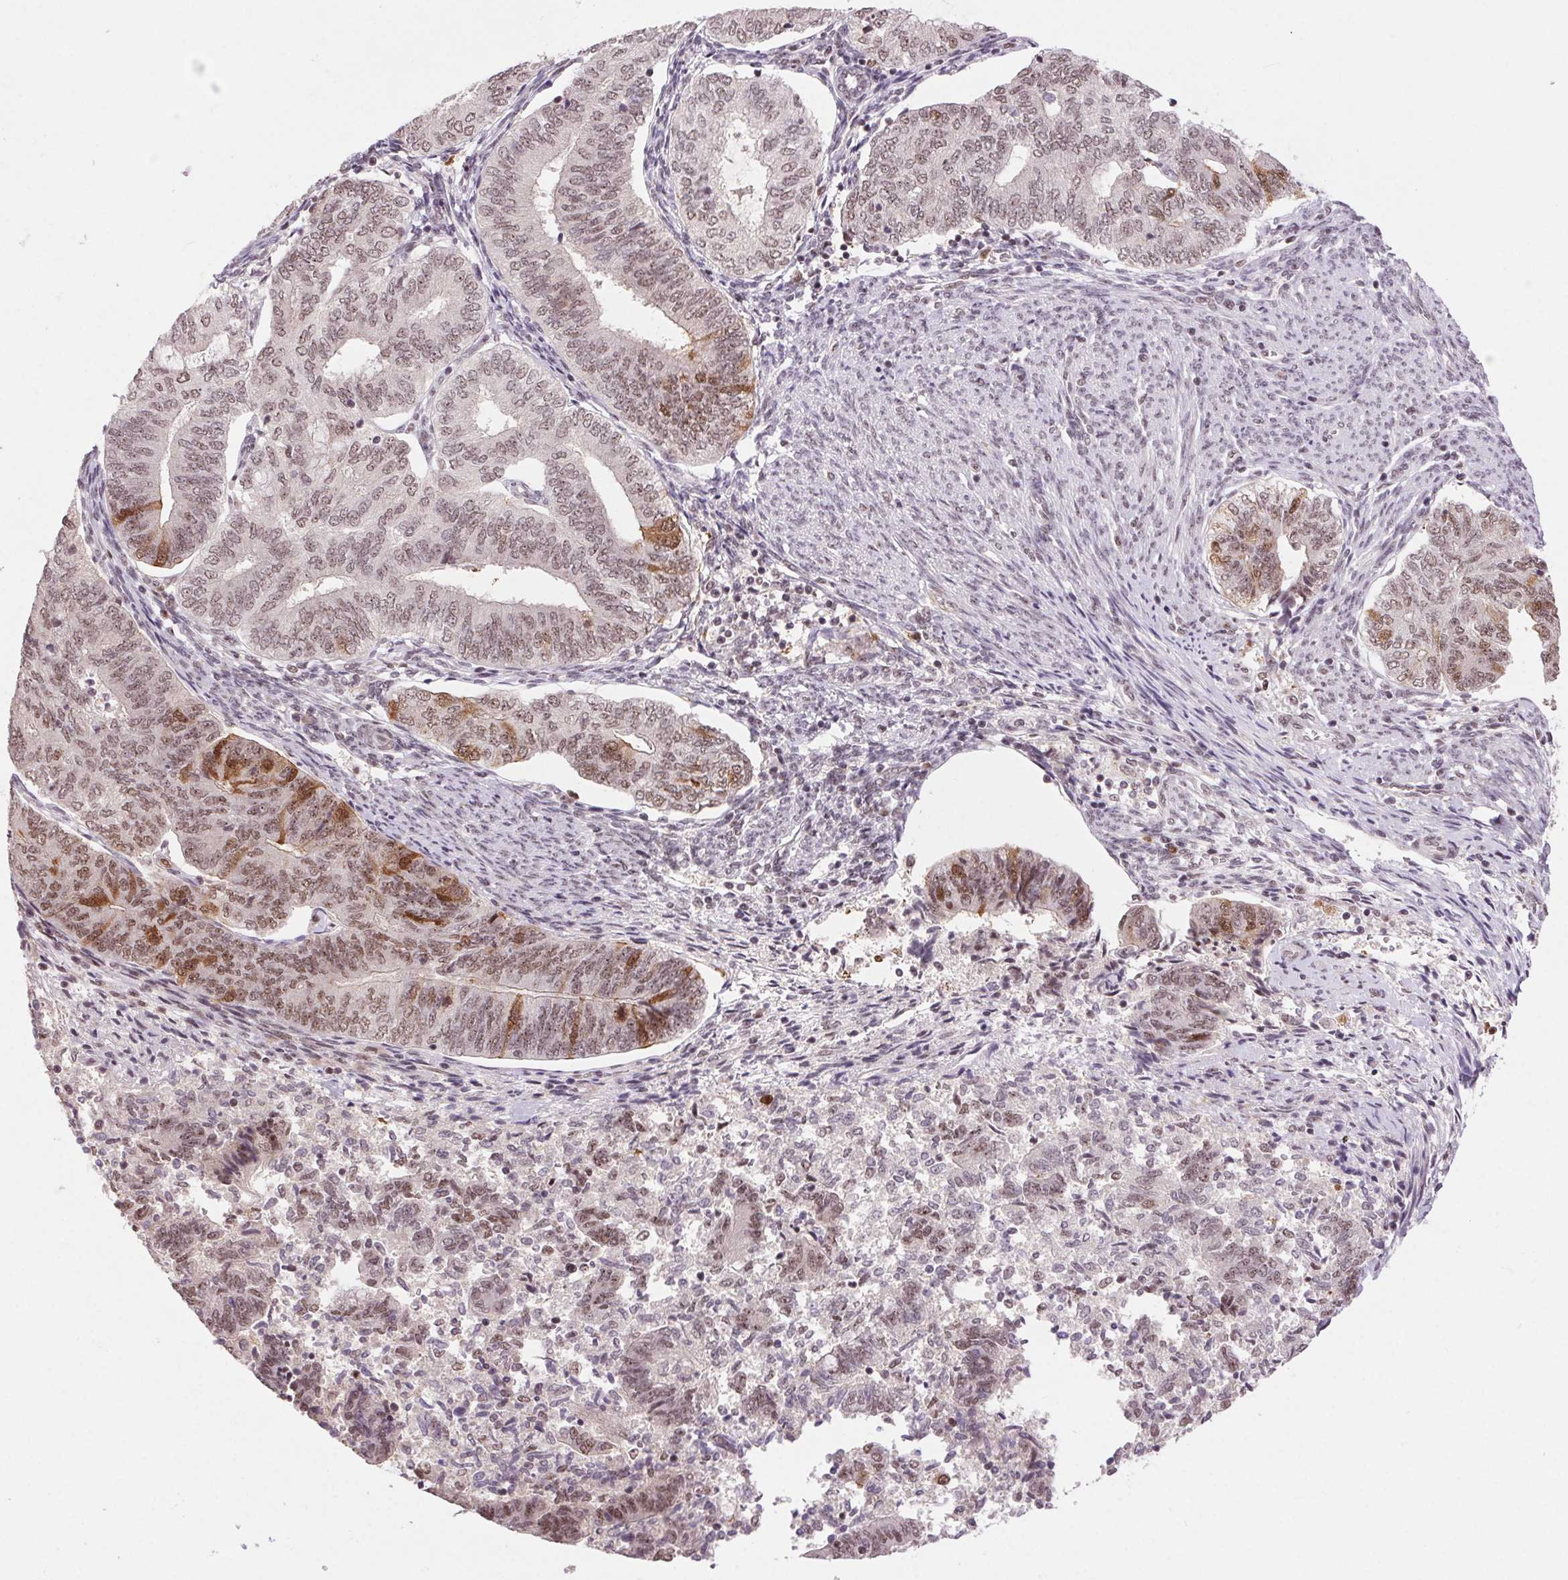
{"staining": {"intensity": "moderate", "quantity": "25%-75%", "location": "cytoplasmic/membranous,nuclear"}, "tissue": "endometrial cancer", "cell_type": "Tumor cells", "image_type": "cancer", "snomed": [{"axis": "morphology", "description": "Adenocarcinoma, NOS"}, {"axis": "topography", "description": "Endometrium"}], "caption": "High-power microscopy captured an immunohistochemistry (IHC) micrograph of endometrial cancer (adenocarcinoma), revealing moderate cytoplasmic/membranous and nuclear expression in approximately 25%-75% of tumor cells.", "gene": "CD2BP2", "patient": {"sex": "female", "age": 65}}